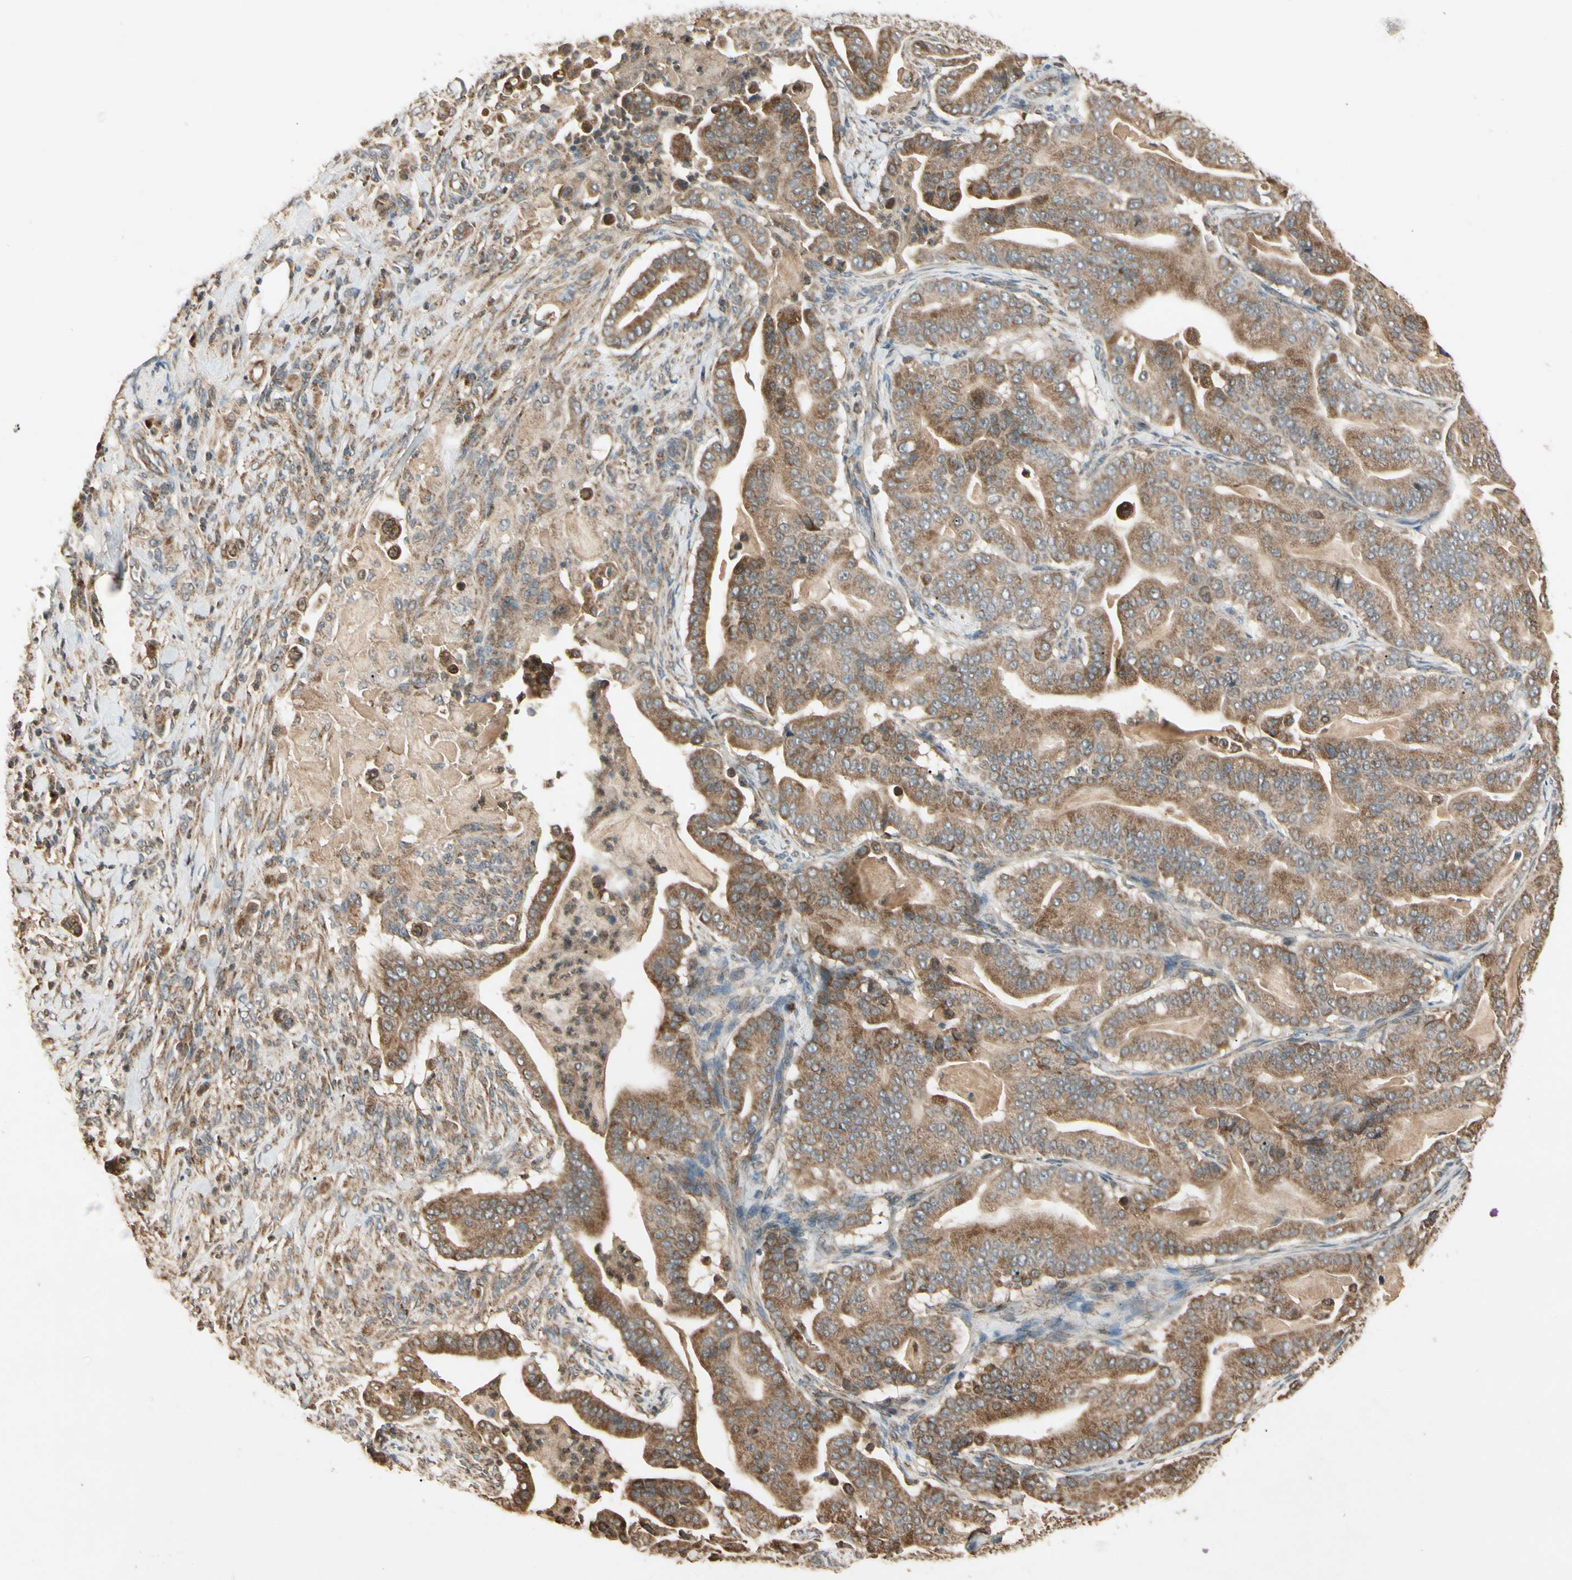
{"staining": {"intensity": "moderate", "quantity": ">75%", "location": "cytoplasmic/membranous"}, "tissue": "pancreatic cancer", "cell_type": "Tumor cells", "image_type": "cancer", "snomed": [{"axis": "morphology", "description": "Adenocarcinoma, NOS"}, {"axis": "topography", "description": "Pancreas"}], "caption": "Immunohistochemical staining of pancreatic cancer (adenocarcinoma) reveals moderate cytoplasmic/membranous protein positivity in approximately >75% of tumor cells.", "gene": "PRDX5", "patient": {"sex": "male", "age": 63}}